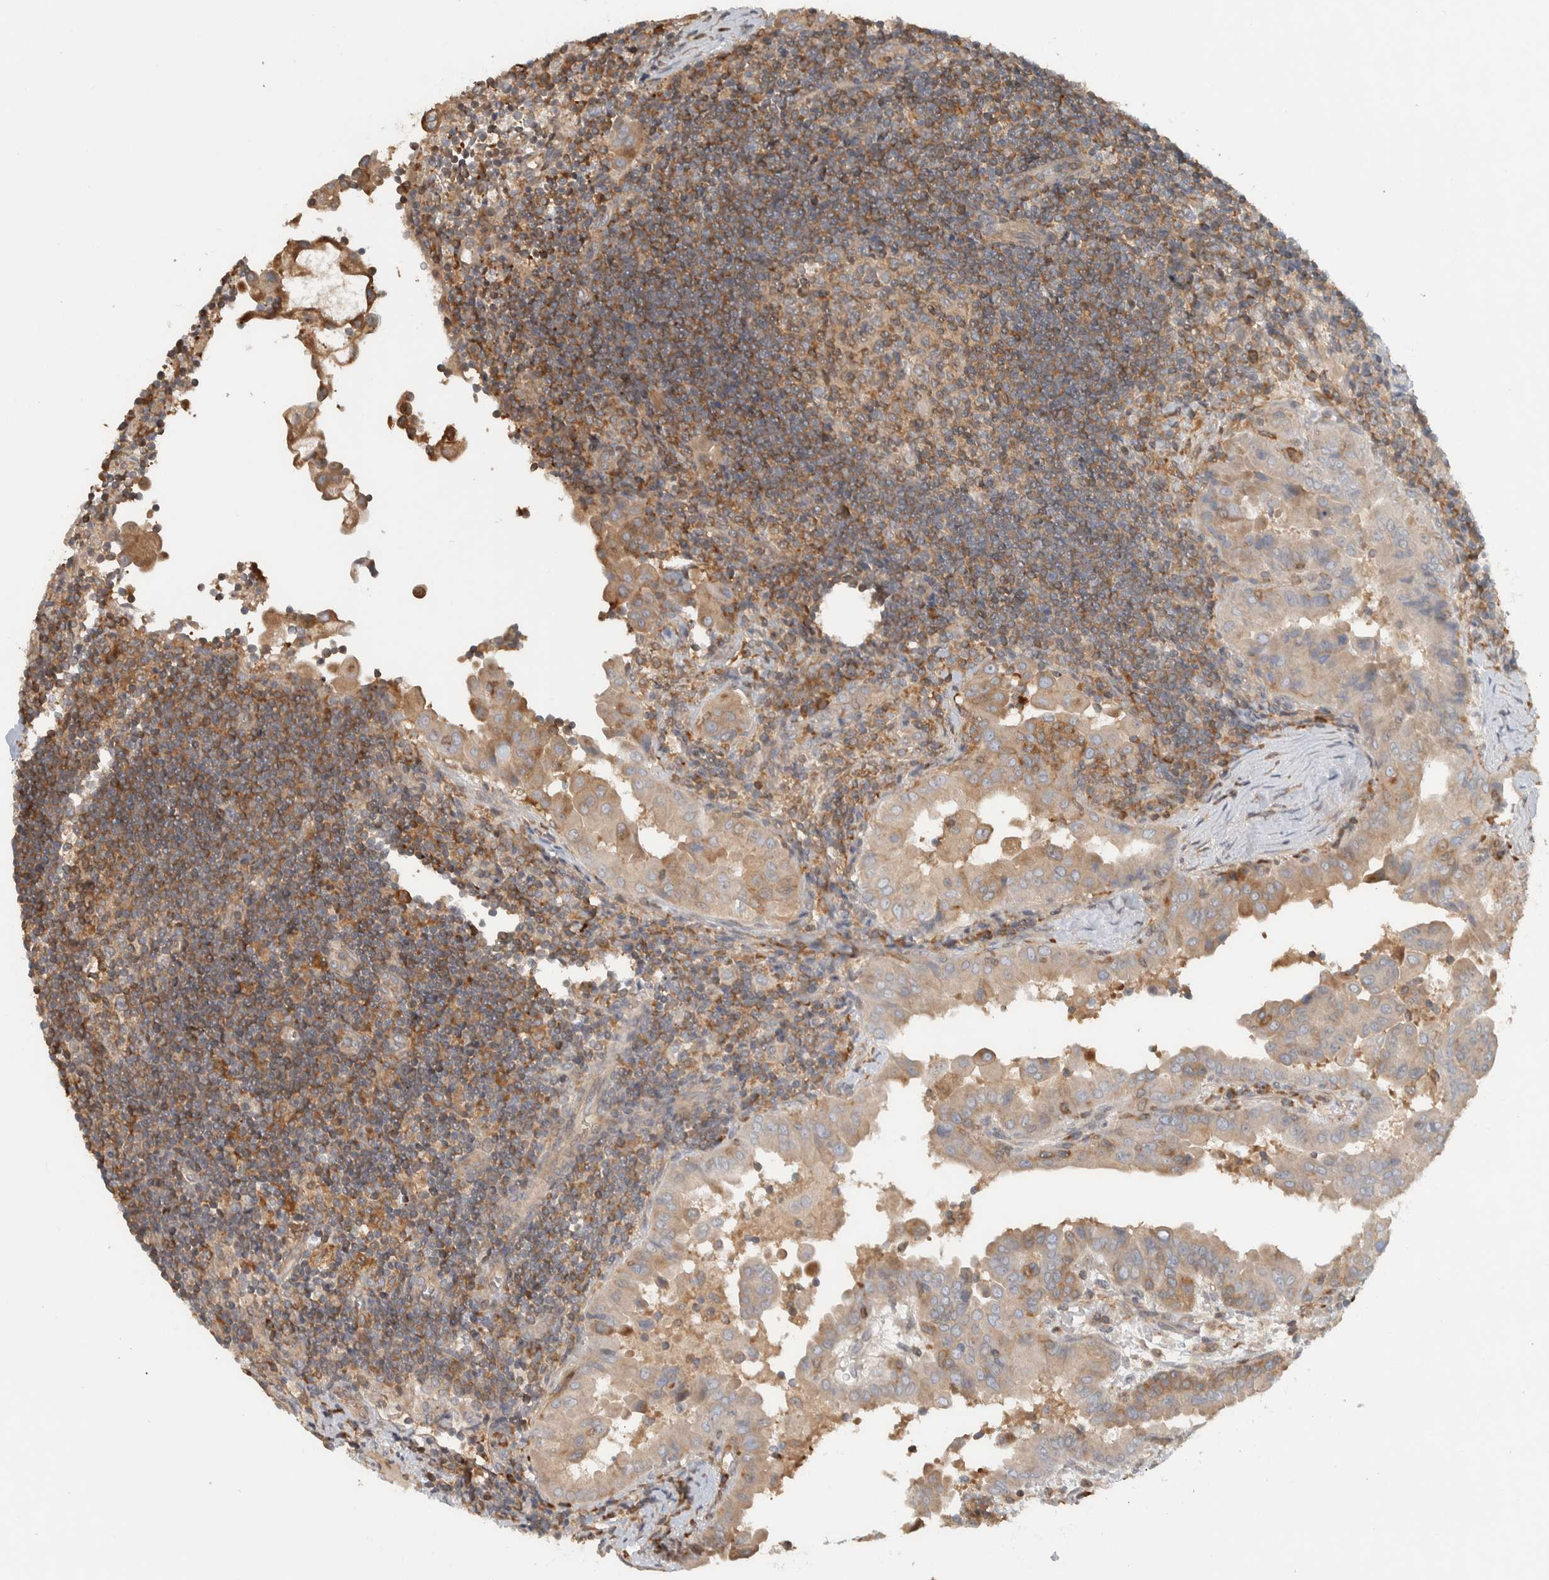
{"staining": {"intensity": "moderate", "quantity": ">75%", "location": "cytoplasmic/membranous"}, "tissue": "thyroid cancer", "cell_type": "Tumor cells", "image_type": "cancer", "snomed": [{"axis": "morphology", "description": "Papillary adenocarcinoma, NOS"}, {"axis": "topography", "description": "Thyroid gland"}], "caption": "This is an image of immunohistochemistry (IHC) staining of thyroid cancer (papillary adenocarcinoma), which shows moderate staining in the cytoplasmic/membranous of tumor cells.", "gene": "CNTROB", "patient": {"sex": "male", "age": 33}}